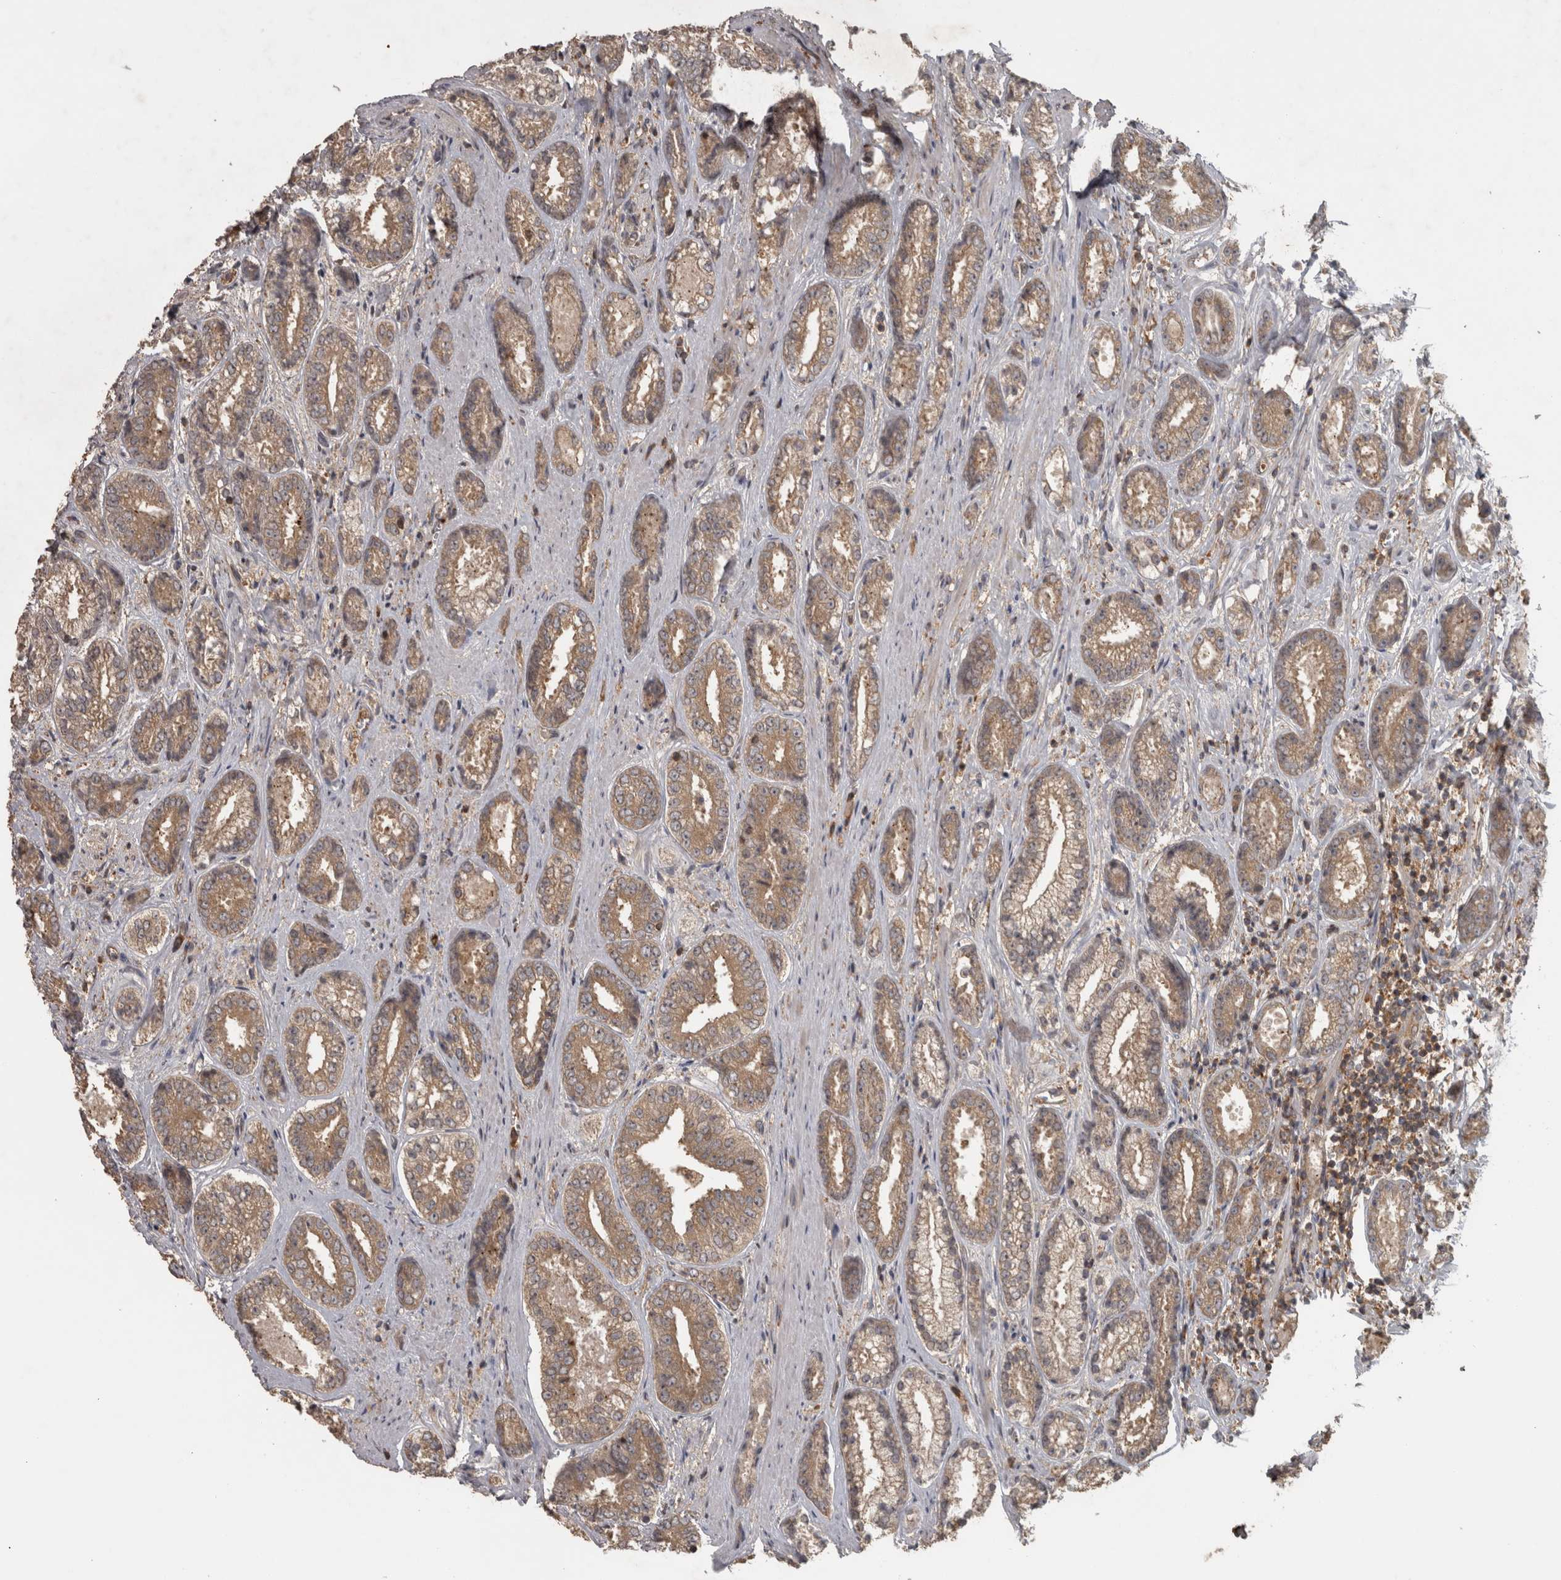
{"staining": {"intensity": "moderate", "quantity": ">75%", "location": "cytoplasmic/membranous"}, "tissue": "prostate cancer", "cell_type": "Tumor cells", "image_type": "cancer", "snomed": [{"axis": "morphology", "description": "Adenocarcinoma, High grade"}, {"axis": "topography", "description": "Prostate"}], "caption": "The photomicrograph demonstrates a brown stain indicating the presence of a protein in the cytoplasmic/membranous of tumor cells in high-grade adenocarcinoma (prostate). (brown staining indicates protein expression, while blue staining denotes nuclei).", "gene": "MICU3", "patient": {"sex": "male", "age": 61}}